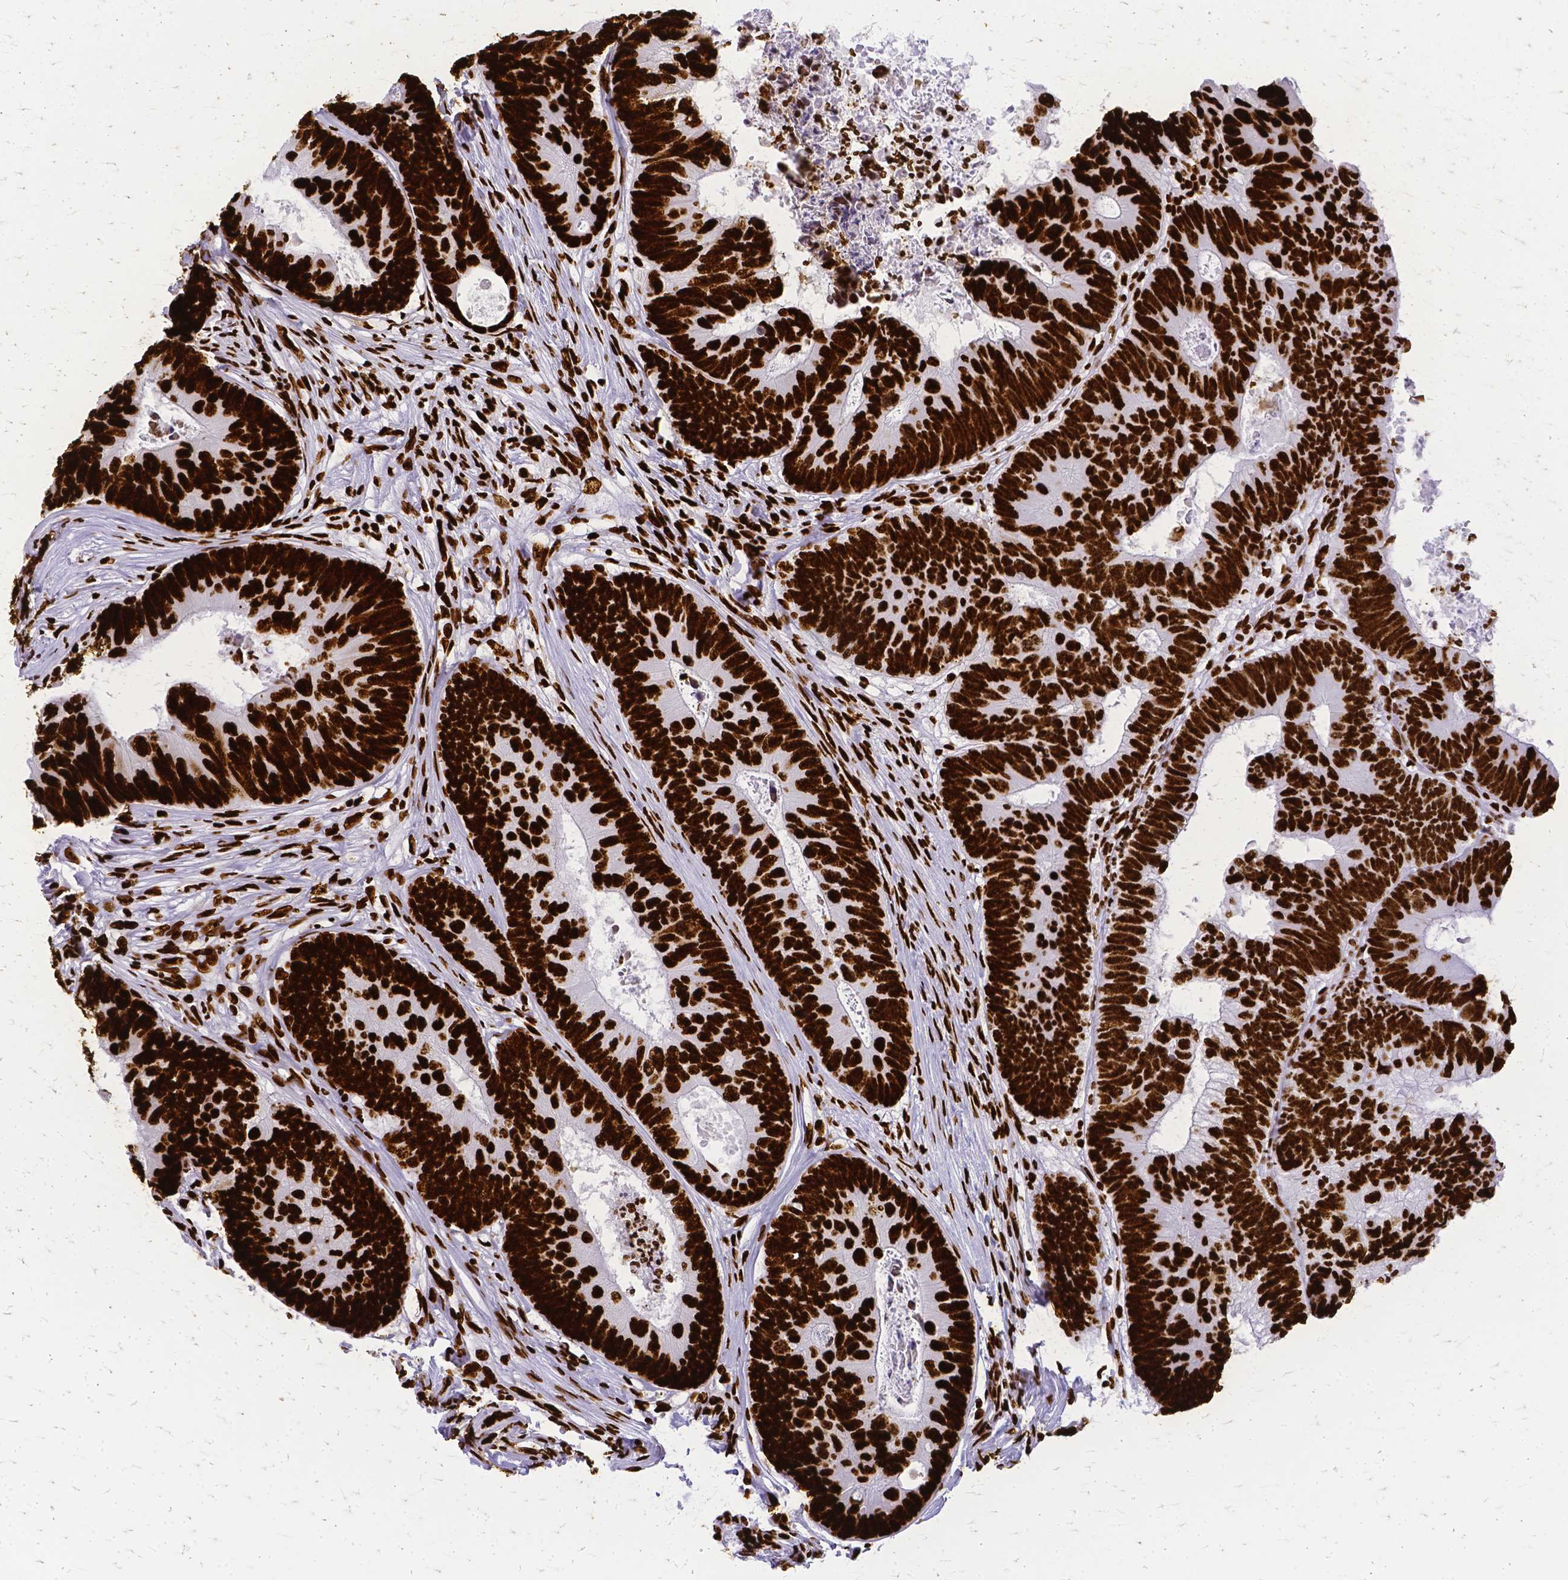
{"staining": {"intensity": "strong", "quantity": ">75%", "location": "nuclear"}, "tissue": "colorectal cancer", "cell_type": "Tumor cells", "image_type": "cancer", "snomed": [{"axis": "morphology", "description": "Adenocarcinoma, NOS"}, {"axis": "topography", "description": "Colon"}], "caption": "Protein expression analysis of colorectal cancer demonstrates strong nuclear positivity in about >75% of tumor cells.", "gene": "SFPQ", "patient": {"sex": "female", "age": 67}}